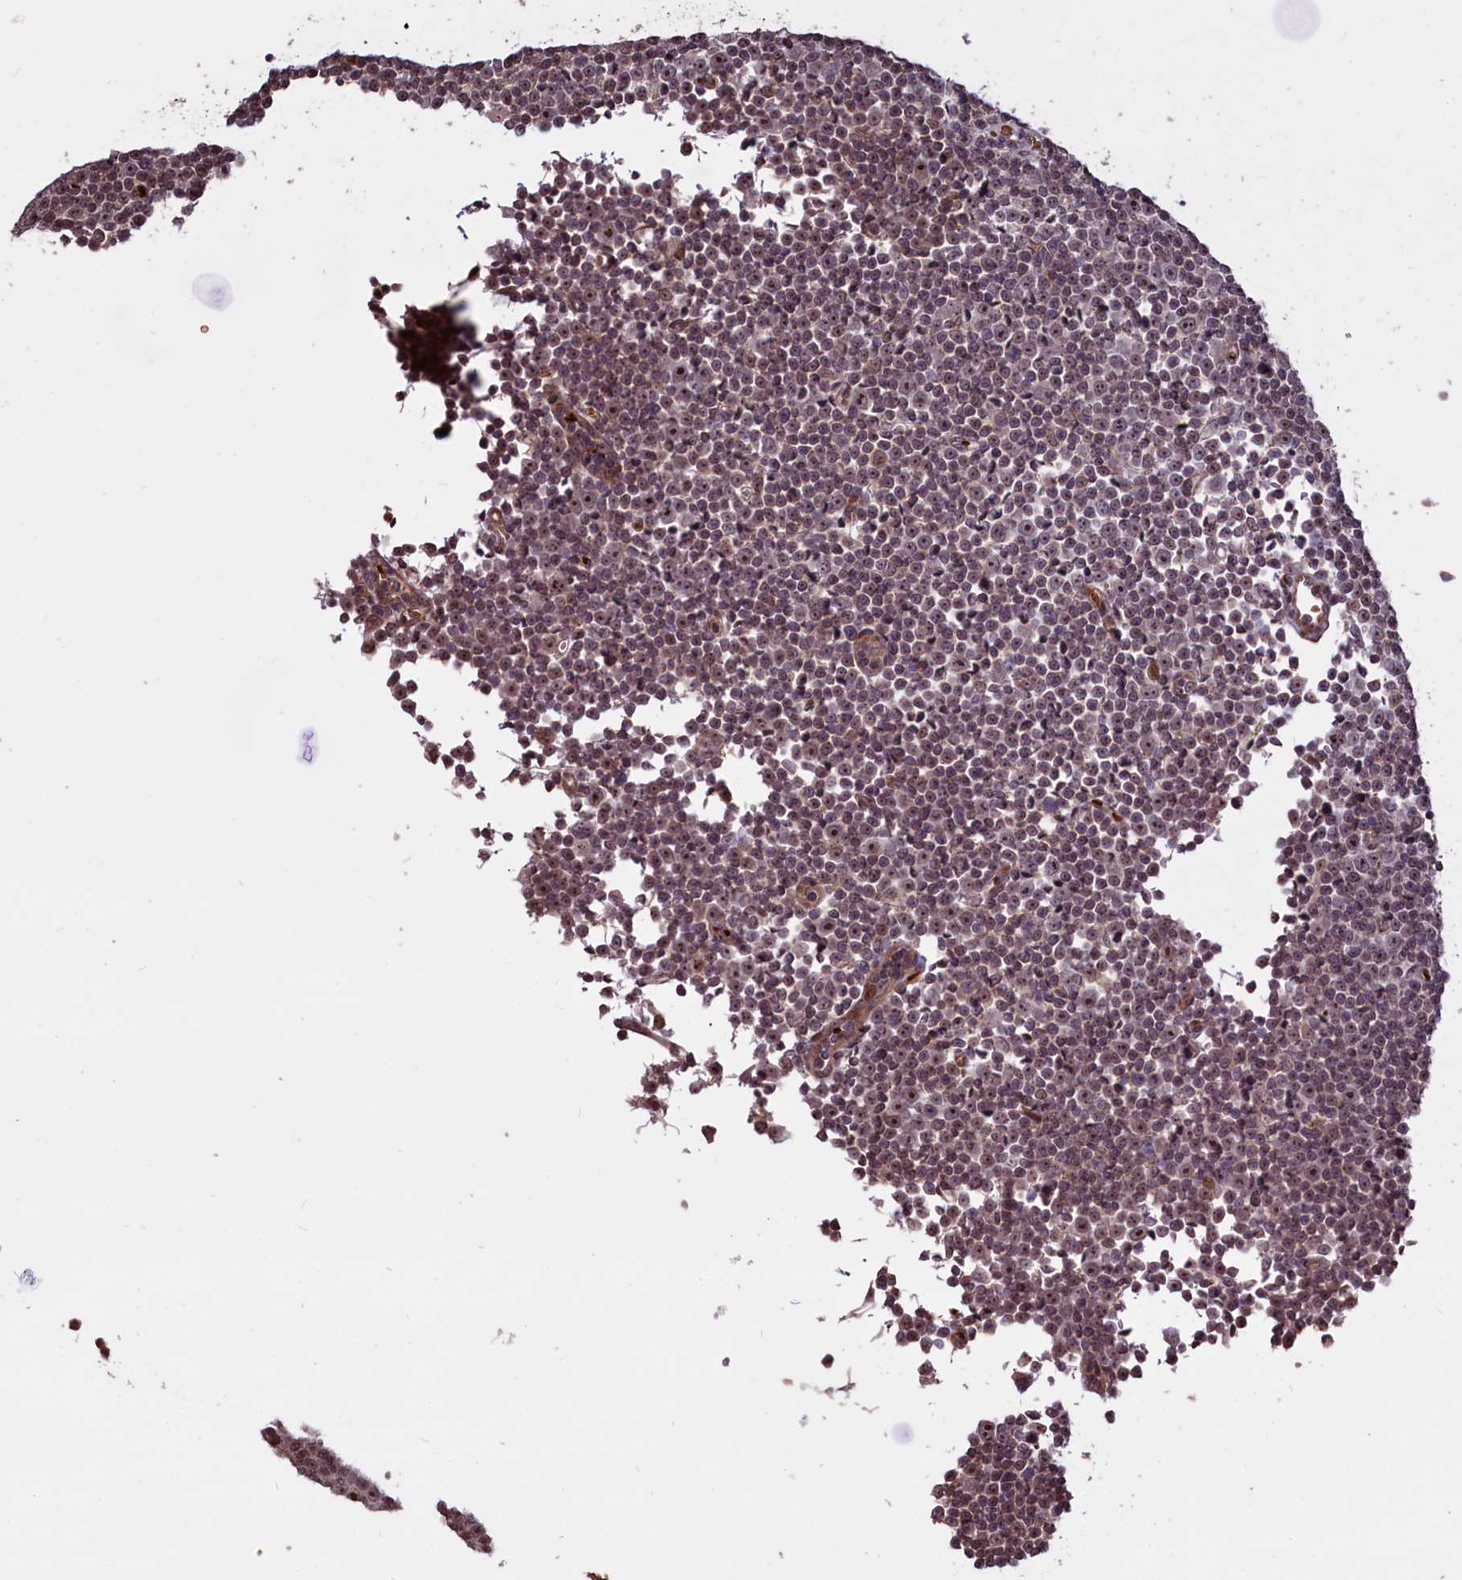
{"staining": {"intensity": "moderate", "quantity": ">75%", "location": "nuclear"}, "tissue": "lymphoma", "cell_type": "Tumor cells", "image_type": "cancer", "snomed": [{"axis": "morphology", "description": "Malignant lymphoma, non-Hodgkin's type, Low grade"}, {"axis": "topography", "description": "Lymph node"}], "caption": "Tumor cells reveal moderate nuclear expression in approximately >75% of cells in low-grade malignant lymphoma, non-Hodgkin's type. (IHC, brightfield microscopy, high magnification).", "gene": "SHFL", "patient": {"sex": "female", "age": 67}}